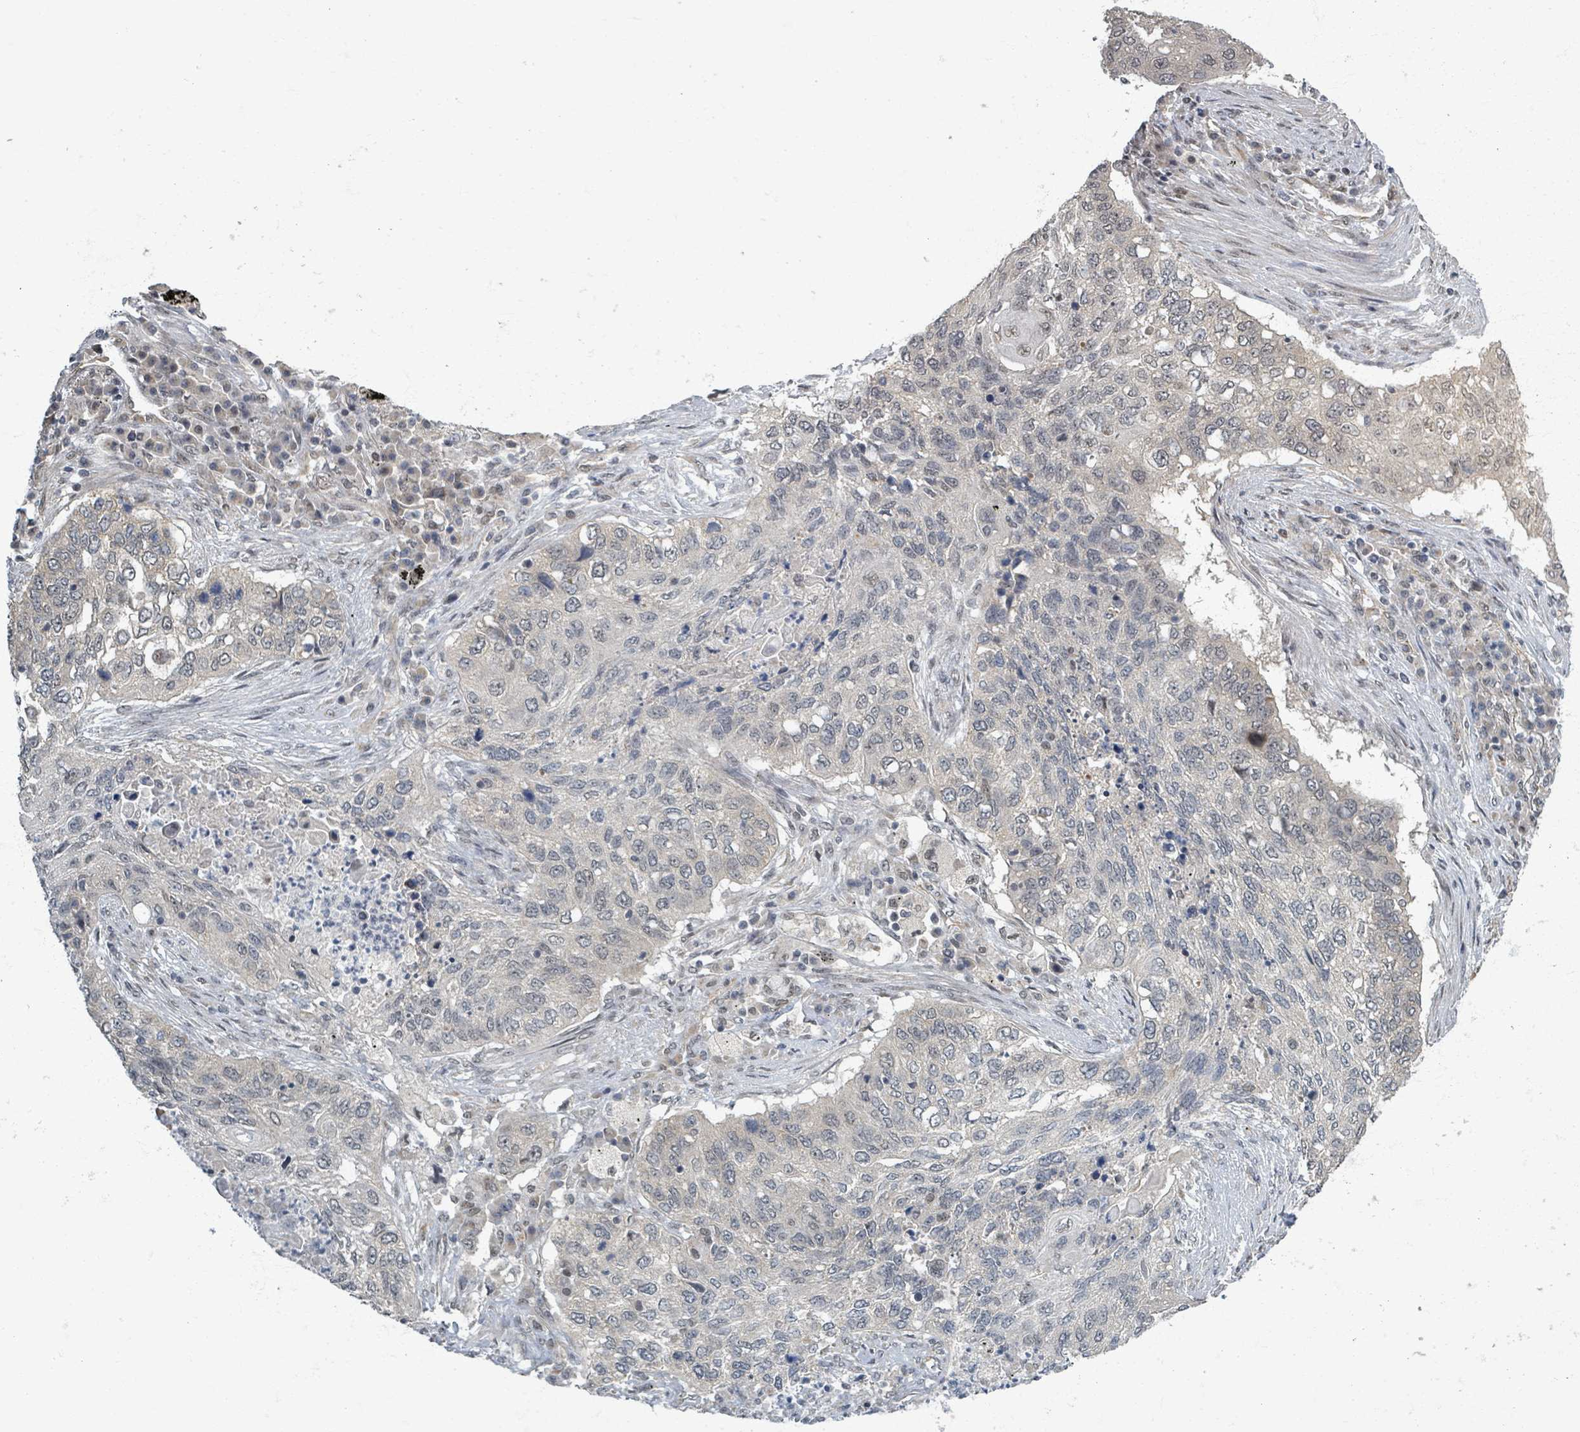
{"staining": {"intensity": "weak", "quantity": "25%-75%", "location": "nuclear"}, "tissue": "lung cancer", "cell_type": "Tumor cells", "image_type": "cancer", "snomed": [{"axis": "morphology", "description": "Squamous cell carcinoma, NOS"}, {"axis": "topography", "description": "Lung"}], "caption": "IHC (DAB (3,3'-diaminobenzidine)) staining of lung squamous cell carcinoma reveals weak nuclear protein expression in about 25%-75% of tumor cells.", "gene": "INTS15", "patient": {"sex": "female", "age": 63}}